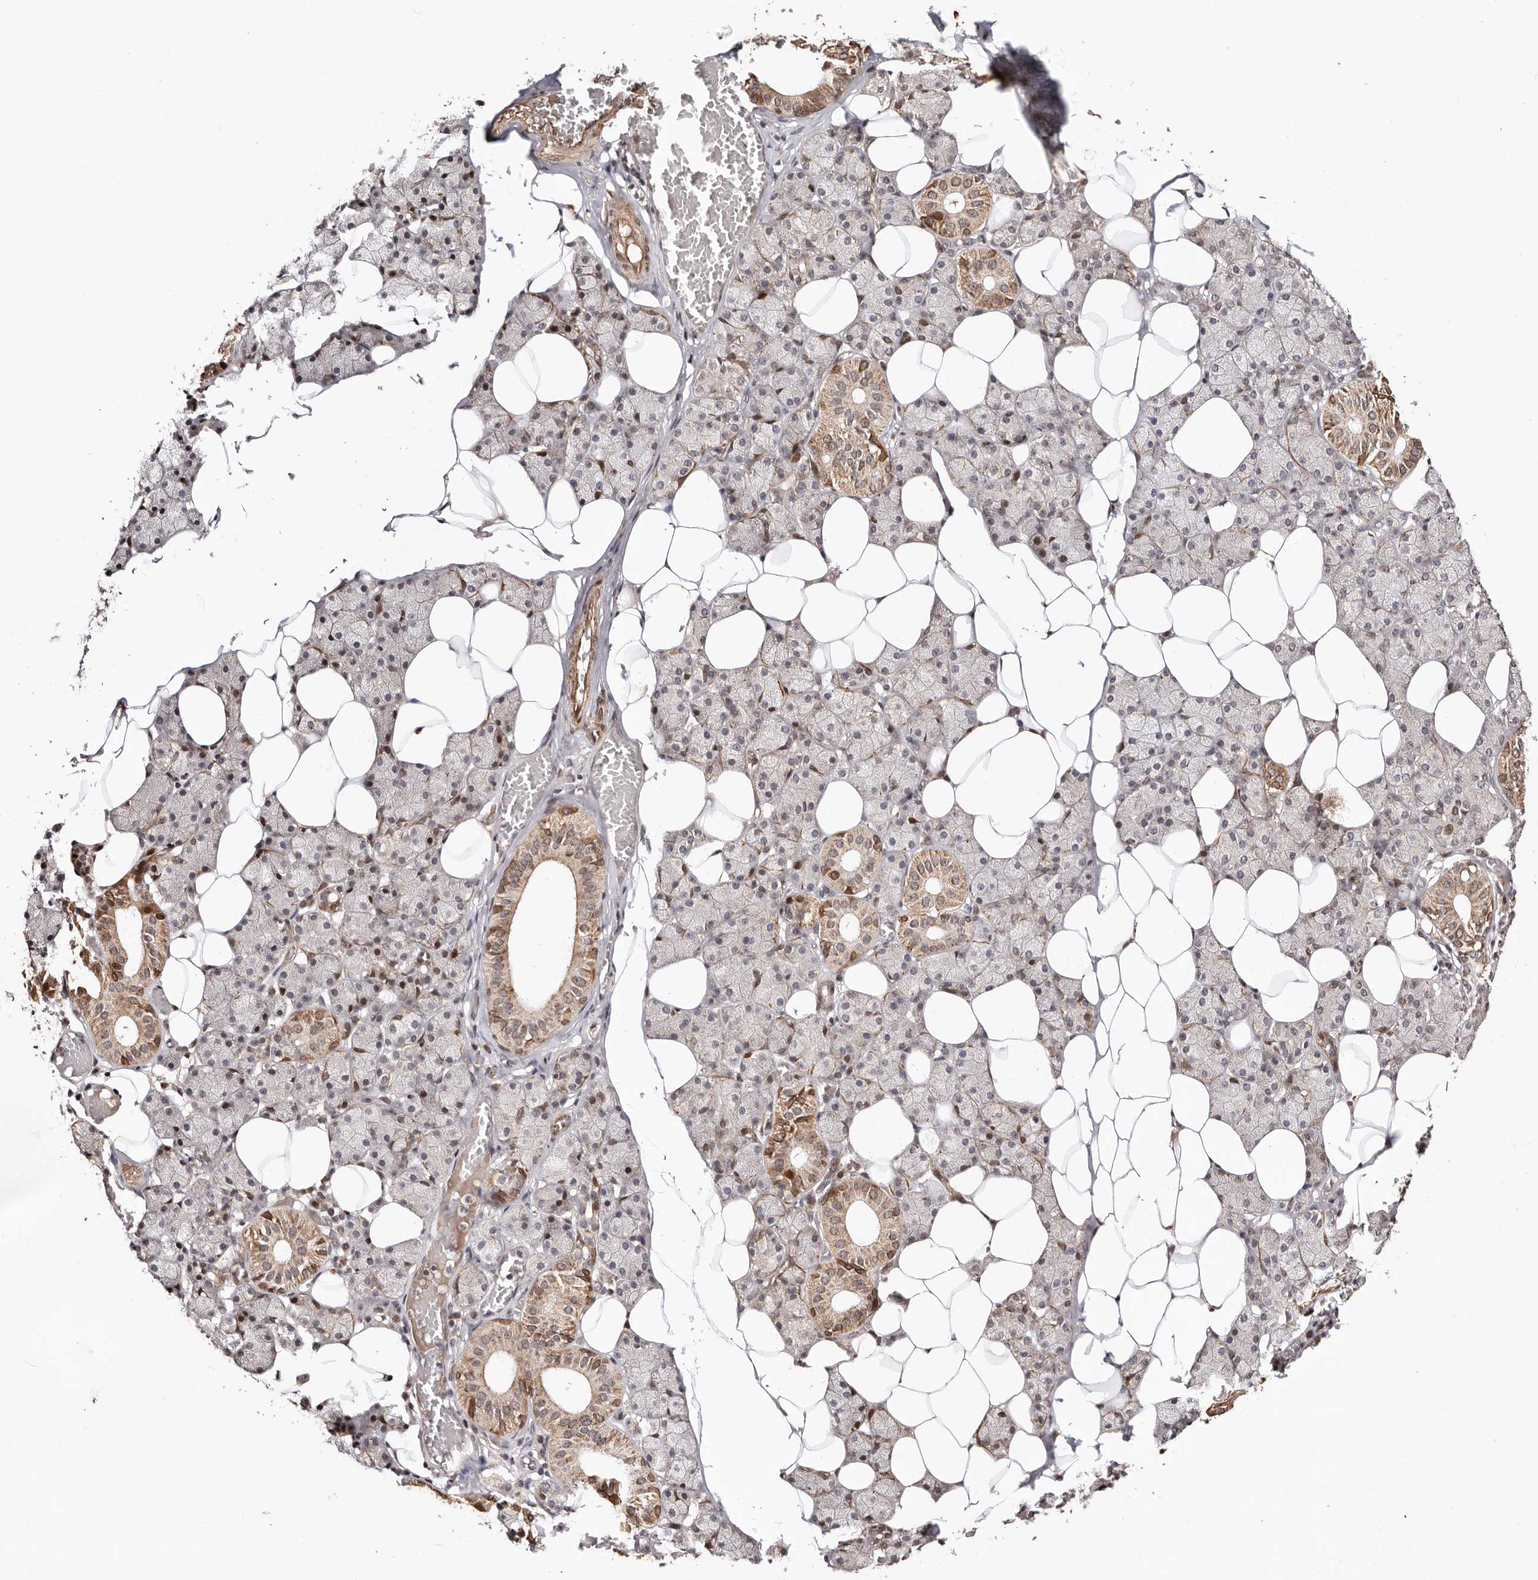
{"staining": {"intensity": "moderate", "quantity": "25%-75%", "location": "cytoplasmic/membranous"}, "tissue": "salivary gland", "cell_type": "Glandular cells", "image_type": "normal", "snomed": [{"axis": "morphology", "description": "Normal tissue, NOS"}, {"axis": "topography", "description": "Salivary gland"}], "caption": "Immunohistochemistry (IHC) (DAB) staining of normal human salivary gland reveals moderate cytoplasmic/membranous protein positivity in approximately 25%-75% of glandular cells.", "gene": "HIVEP3", "patient": {"sex": "female", "age": 33}}